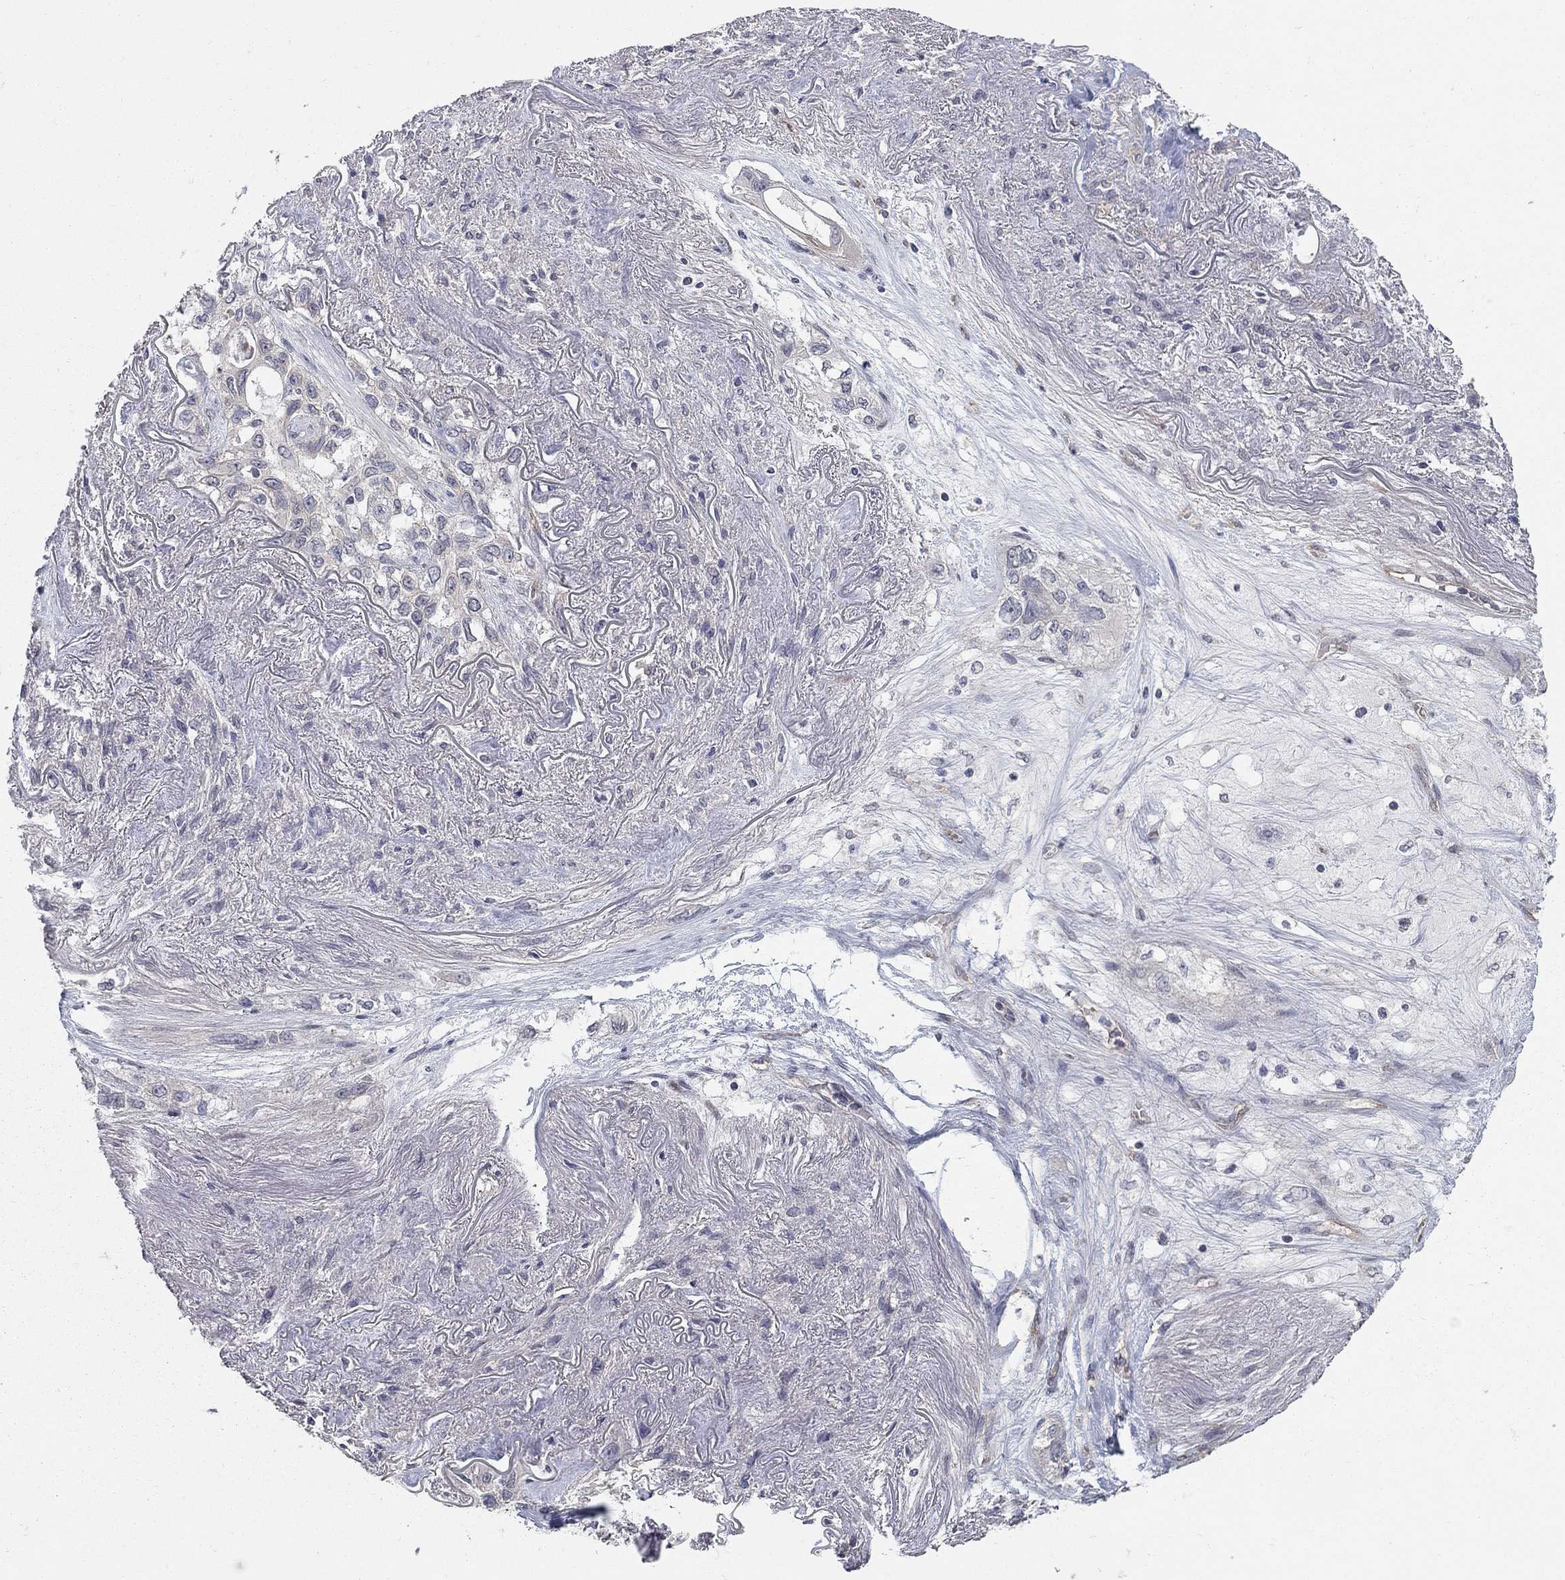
{"staining": {"intensity": "negative", "quantity": "none", "location": "none"}, "tissue": "lung cancer", "cell_type": "Tumor cells", "image_type": "cancer", "snomed": [{"axis": "morphology", "description": "Squamous cell carcinoma, NOS"}, {"axis": "topography", "description": "Lung"}], "caption": "High power microscopy photomicrograph of an immunohistochemistry (IHC) micrograph of lung squamous cell carcinoma, revealing no significant expression in tumor cells.", "gene": "WASF3", "patient": {"sex": "female", "age": 70}}